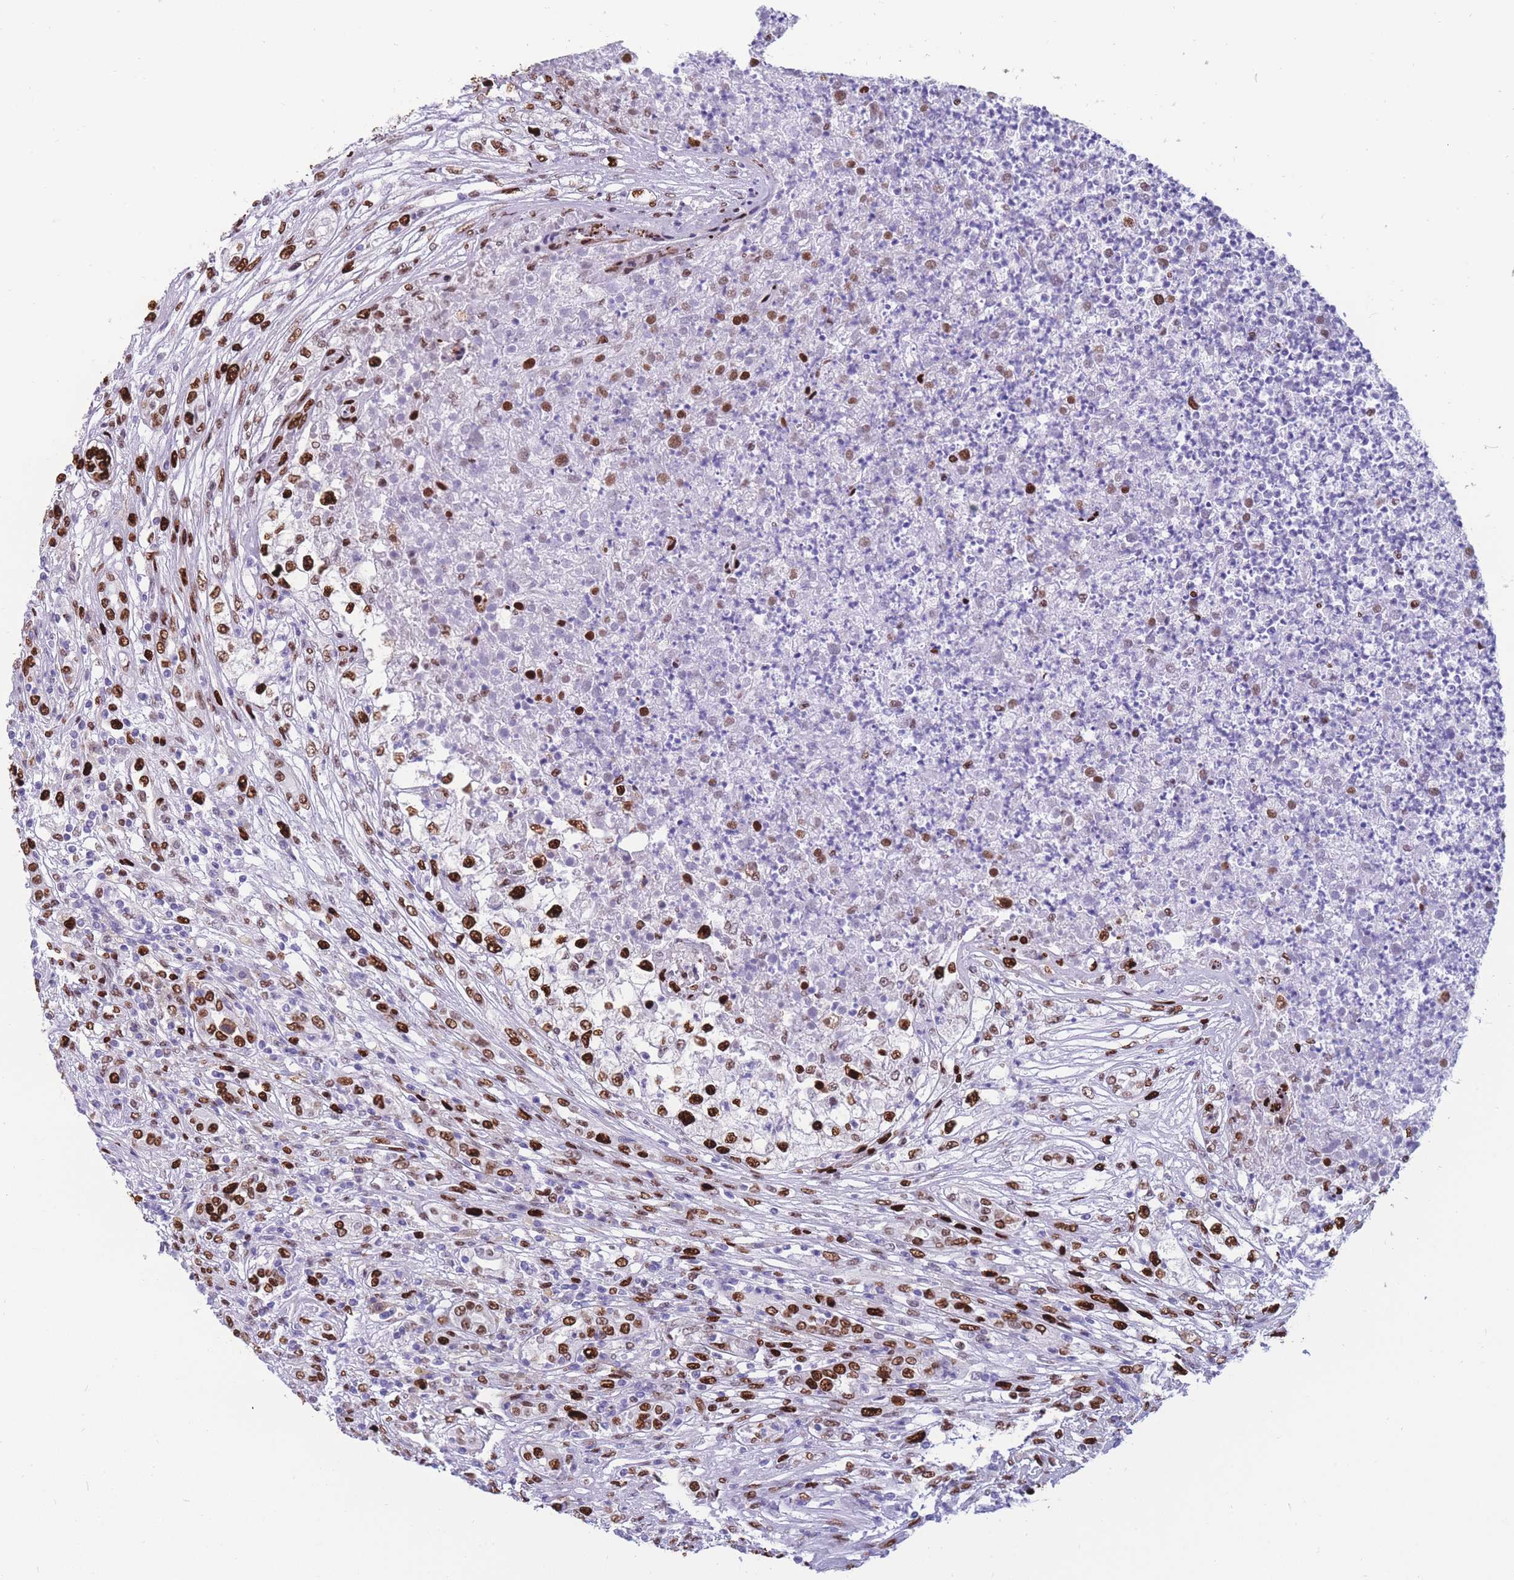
{"staining": {"intensity": "strong", "quantity": ">75%", "location": "nuclear"}, "tissue": "renal cancer", "cell_type": "Tumor cells", "image_type": "cancer", "snomed": [{"axis": "morphology", "description": "Adenocarcinoma, NOS"}, {"axis": "topography", "description": "Kidney"}], "caption": "Protein analysis of renal cancer (adenocarcinoma) tissue displays strong nuclear expression in approximately >75% of tumor cells.", "gene": "NASP", "patient": {"sex": "female", "age": 54}}